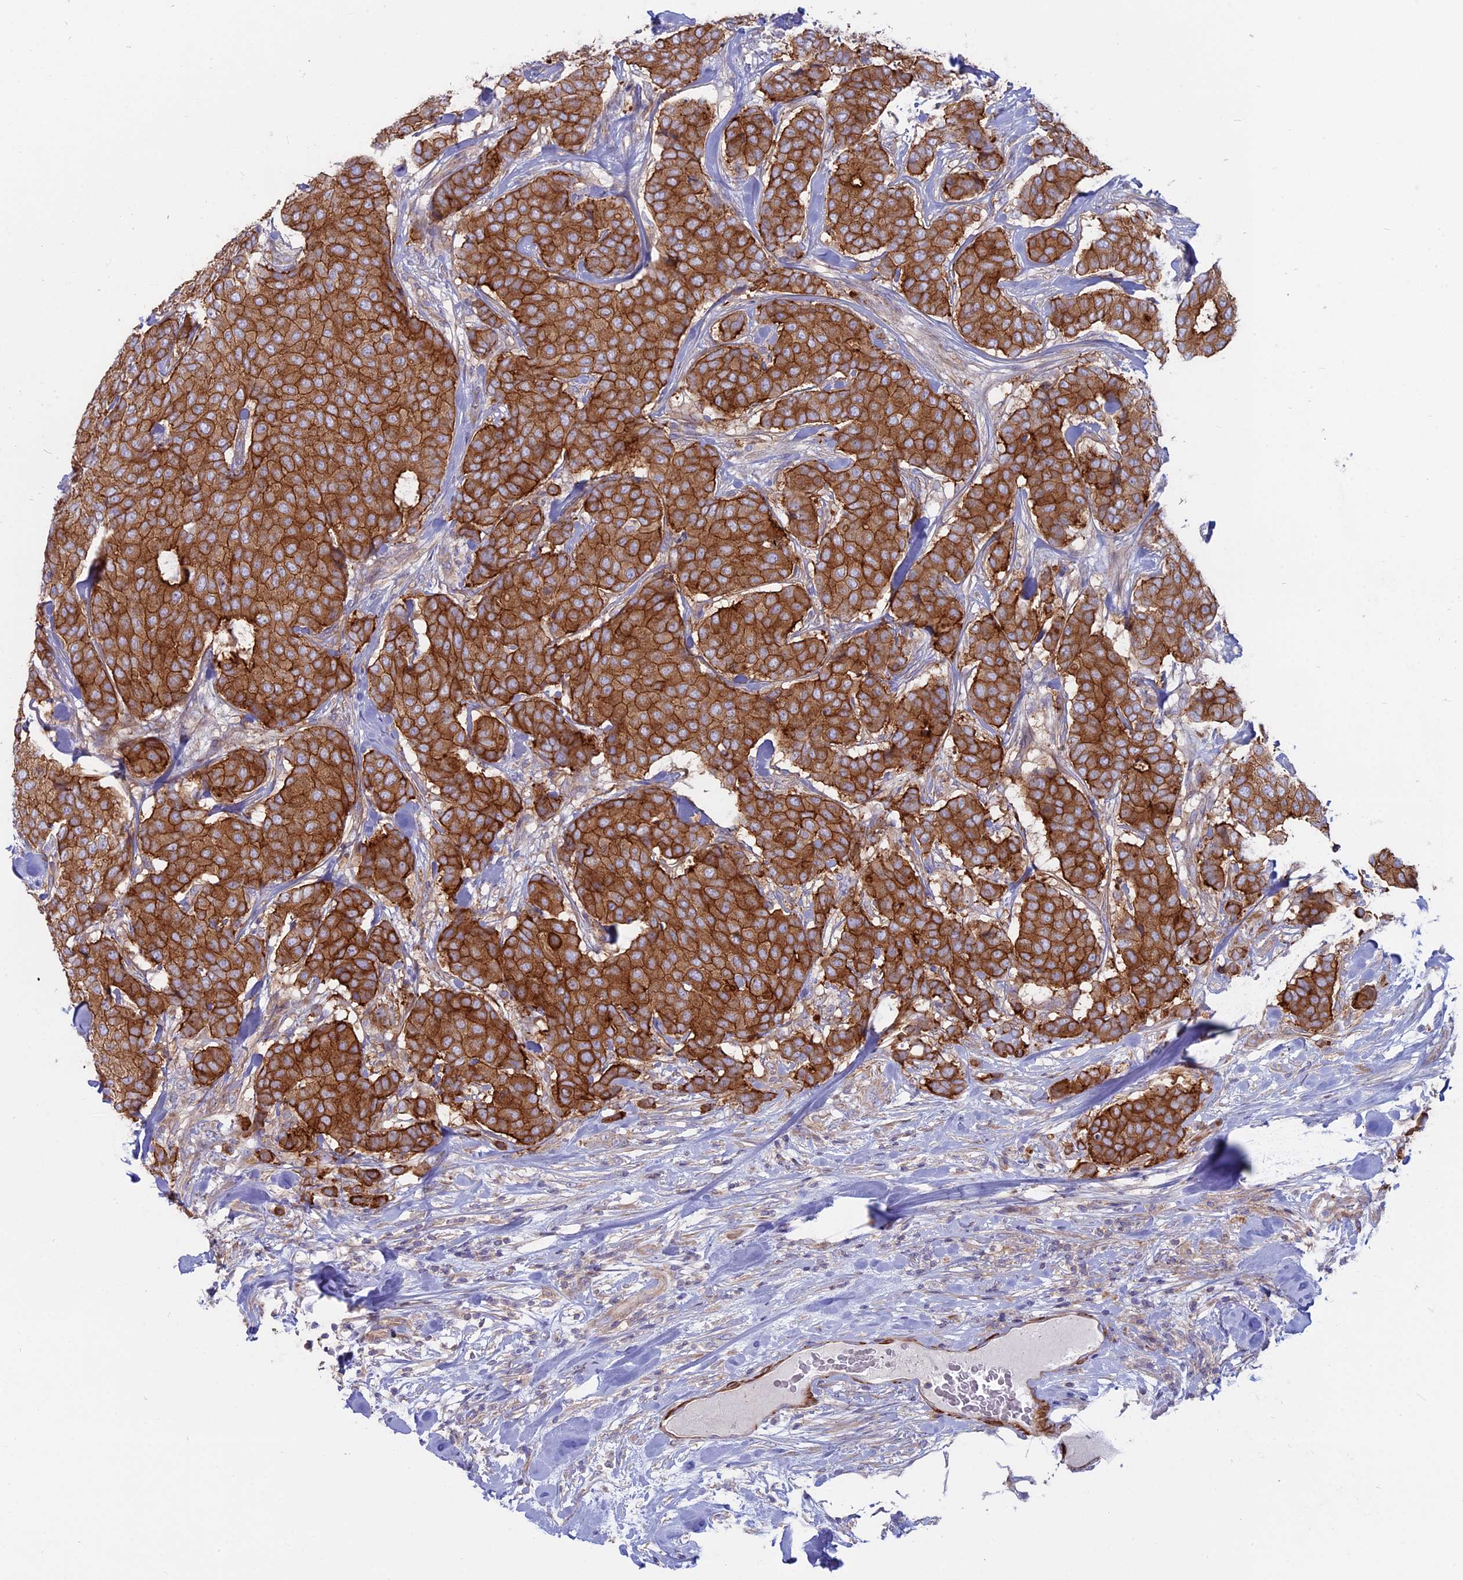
{"staining": {"intensity": "strong", "quantity": ">75%", "location": "cytoplasmic/membranous"}, "tissue": "breast cancer", "cell_type": "Tumor cells", "image_type": "cancer", "snomed": [{"axis": "morphology", "description": "Duct carcinoma"}, {"axis": "topography", "description": "Breast"}], "caption": "This histopathology image displays IHC staining of human breast infiltrating ductal carcinoma, with high strong cytoplasmic/membranous positivity in about >75% of tumor cells.", "gene": "MYO5B", "patient": {"sex": "female", "age": 75}}